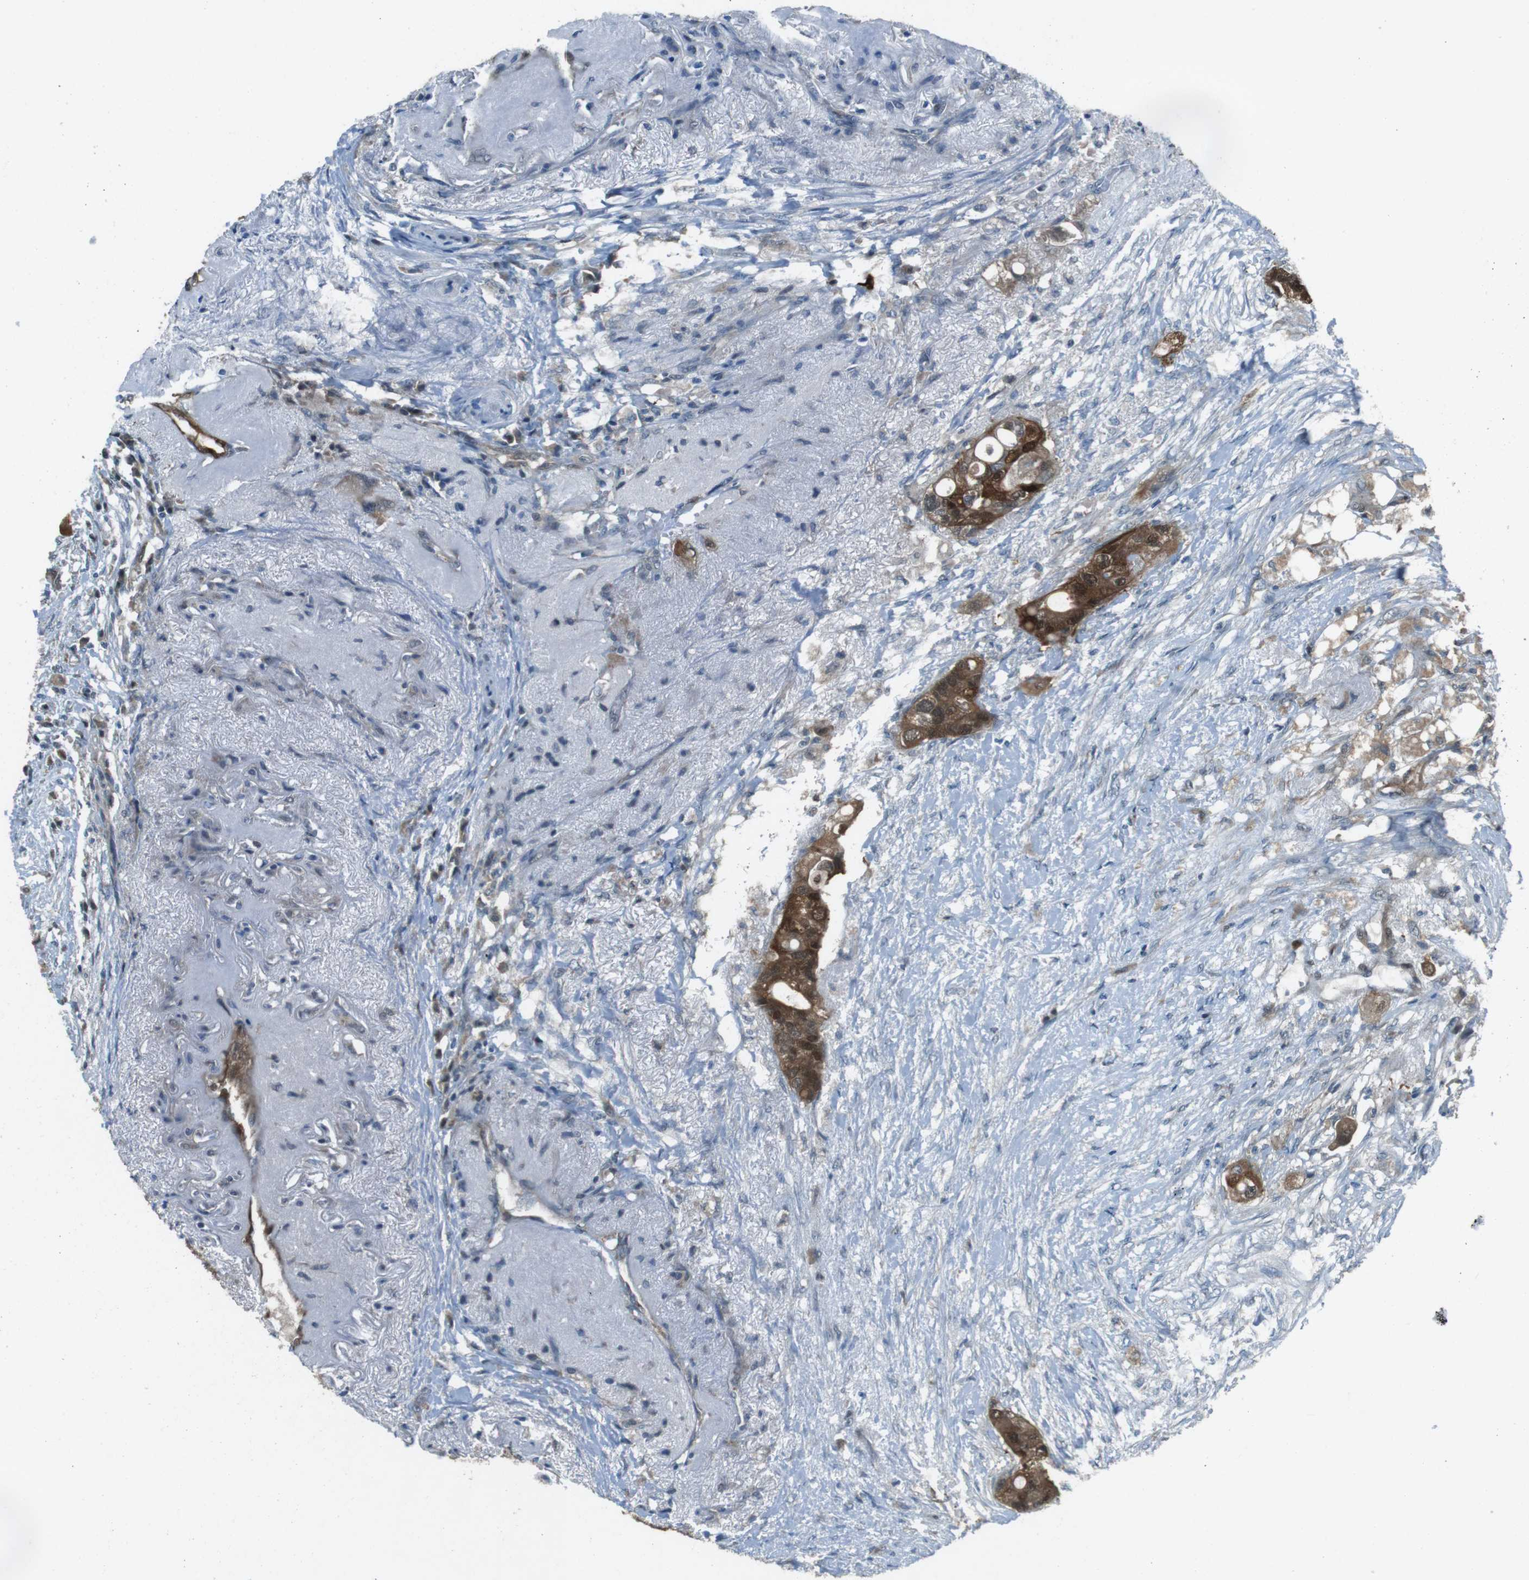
{"staining": {"intensity": "strong", "quantity": ">75%", "location": "cytoplasmic/membranous,nuclear"}, "tissue": "colorectal cancer", "cell_type": "Tumor cells", "image_type": "cancer", "snomed": [{"axis": "morphology", "description": "Adenocarcinoma, NOS"}, {"axis": "topography", "description": "Colon"}], "caption": "A high amount of strong cytoplasmic/membranous and nuclear expression is appreciated in about >75% of tumor cells in colorectal adenocarcinoma tissue.", "gene": "MFAP3", "patient": {"sex": "female", "age": 57}}